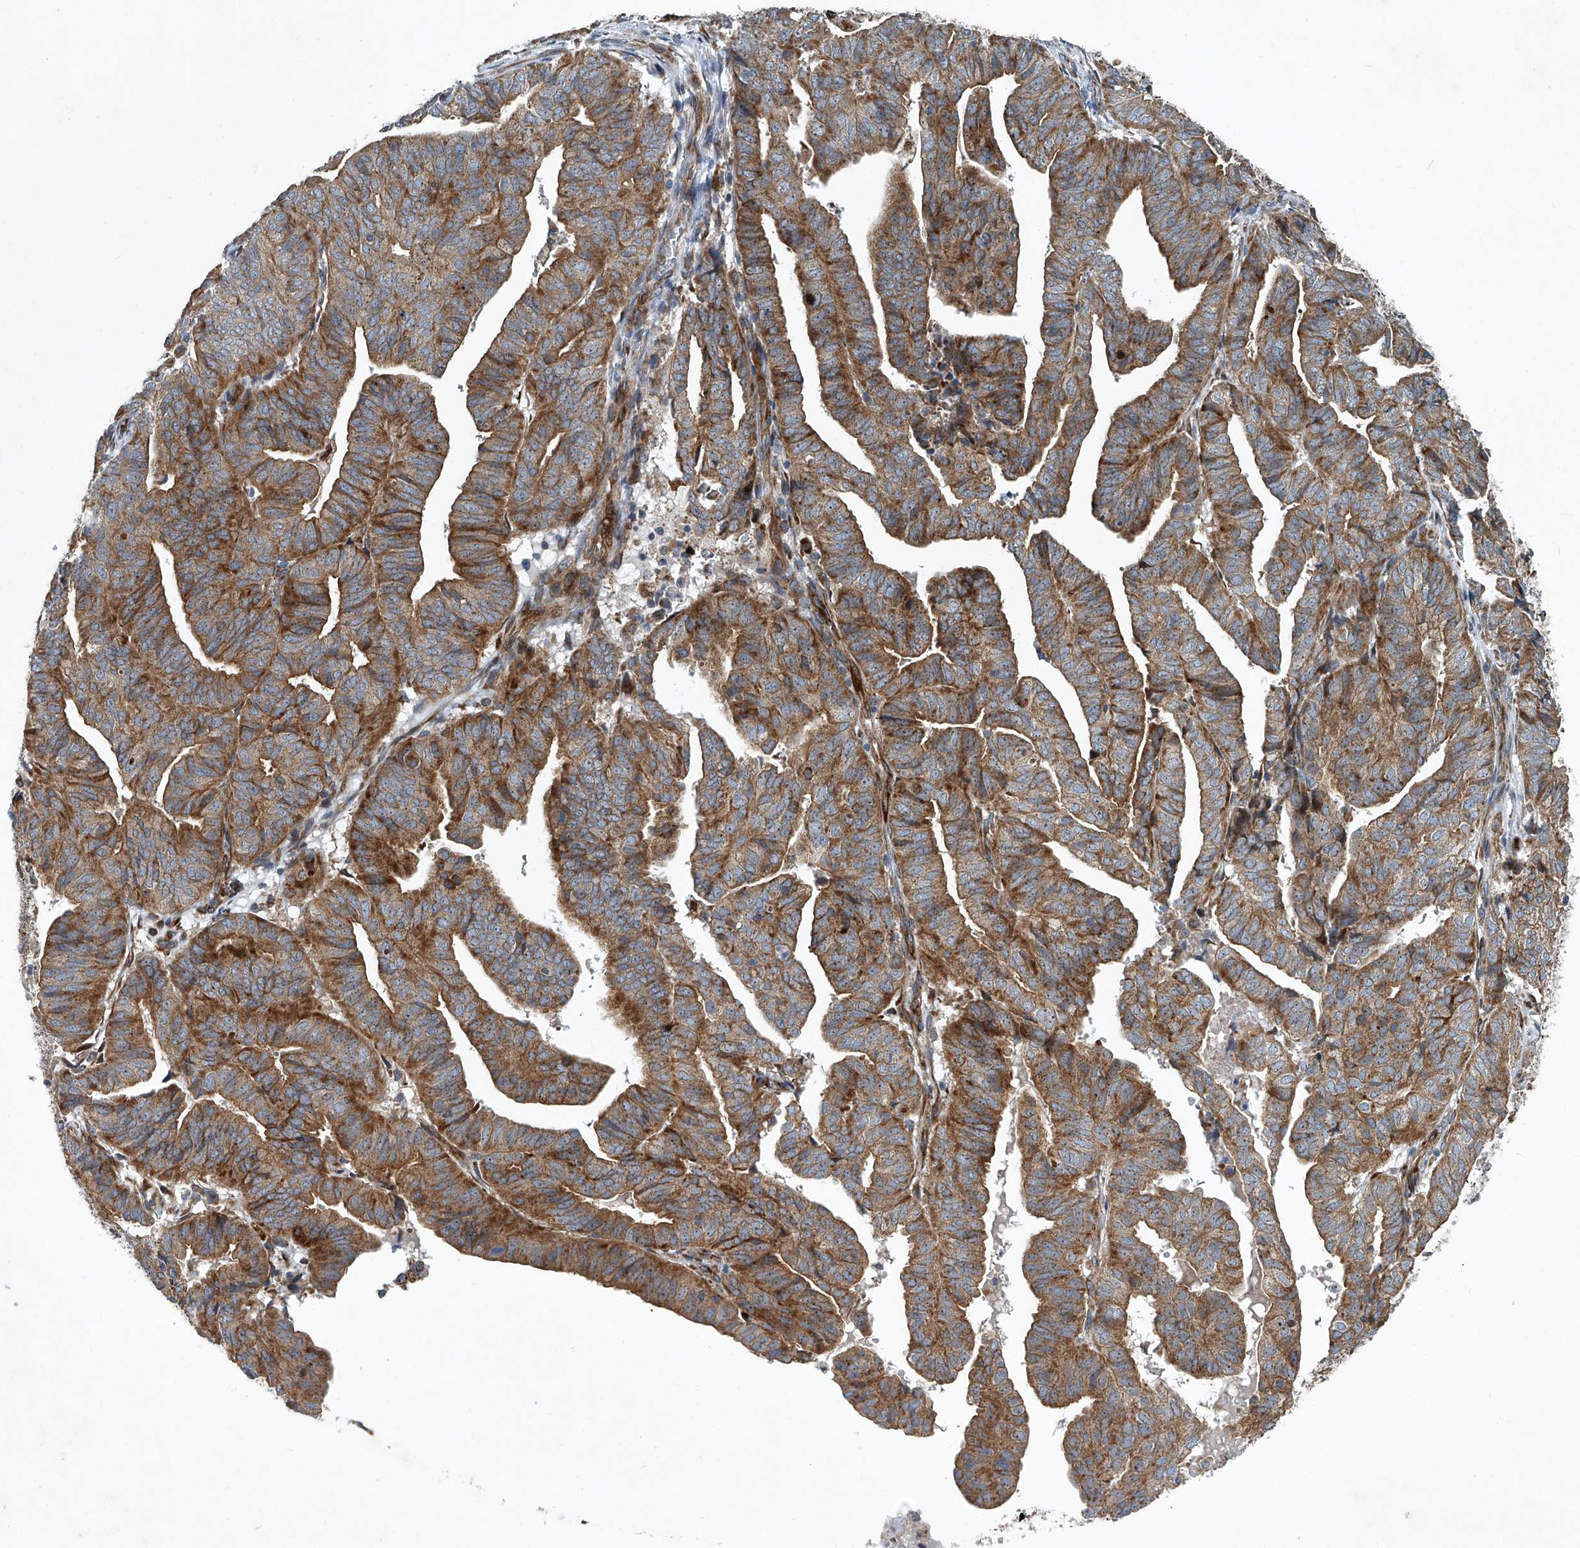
{"staining": {"intensity": "moderate", "quantity": ">75%", "location": "cytoplasmic/membranous"}, "tissue": "endometrial cancer", "cell_type": "Tumor cells", "image_type": "cancer", "snomed": [{"axis": "morphology", "description": "Adenocarcinoma, NOS"}, {"axis": "topography", "description": "Uterus"}], "caption": "Immunohistochemistry staining of endometrial cancer (adenocarcinoma), which exhibits medium levels of moderate cytoplasmic/membranous staining in approximately >75% of tumor cells indicating moderate cytoplasmic/membranous protein staining. The staining was performed using DAB (brown) for protein detection and nuclei were counterstained in hematoxylin (blue).", "gene": "GPR132", "patient": {"sex": "female", "age": 77}}